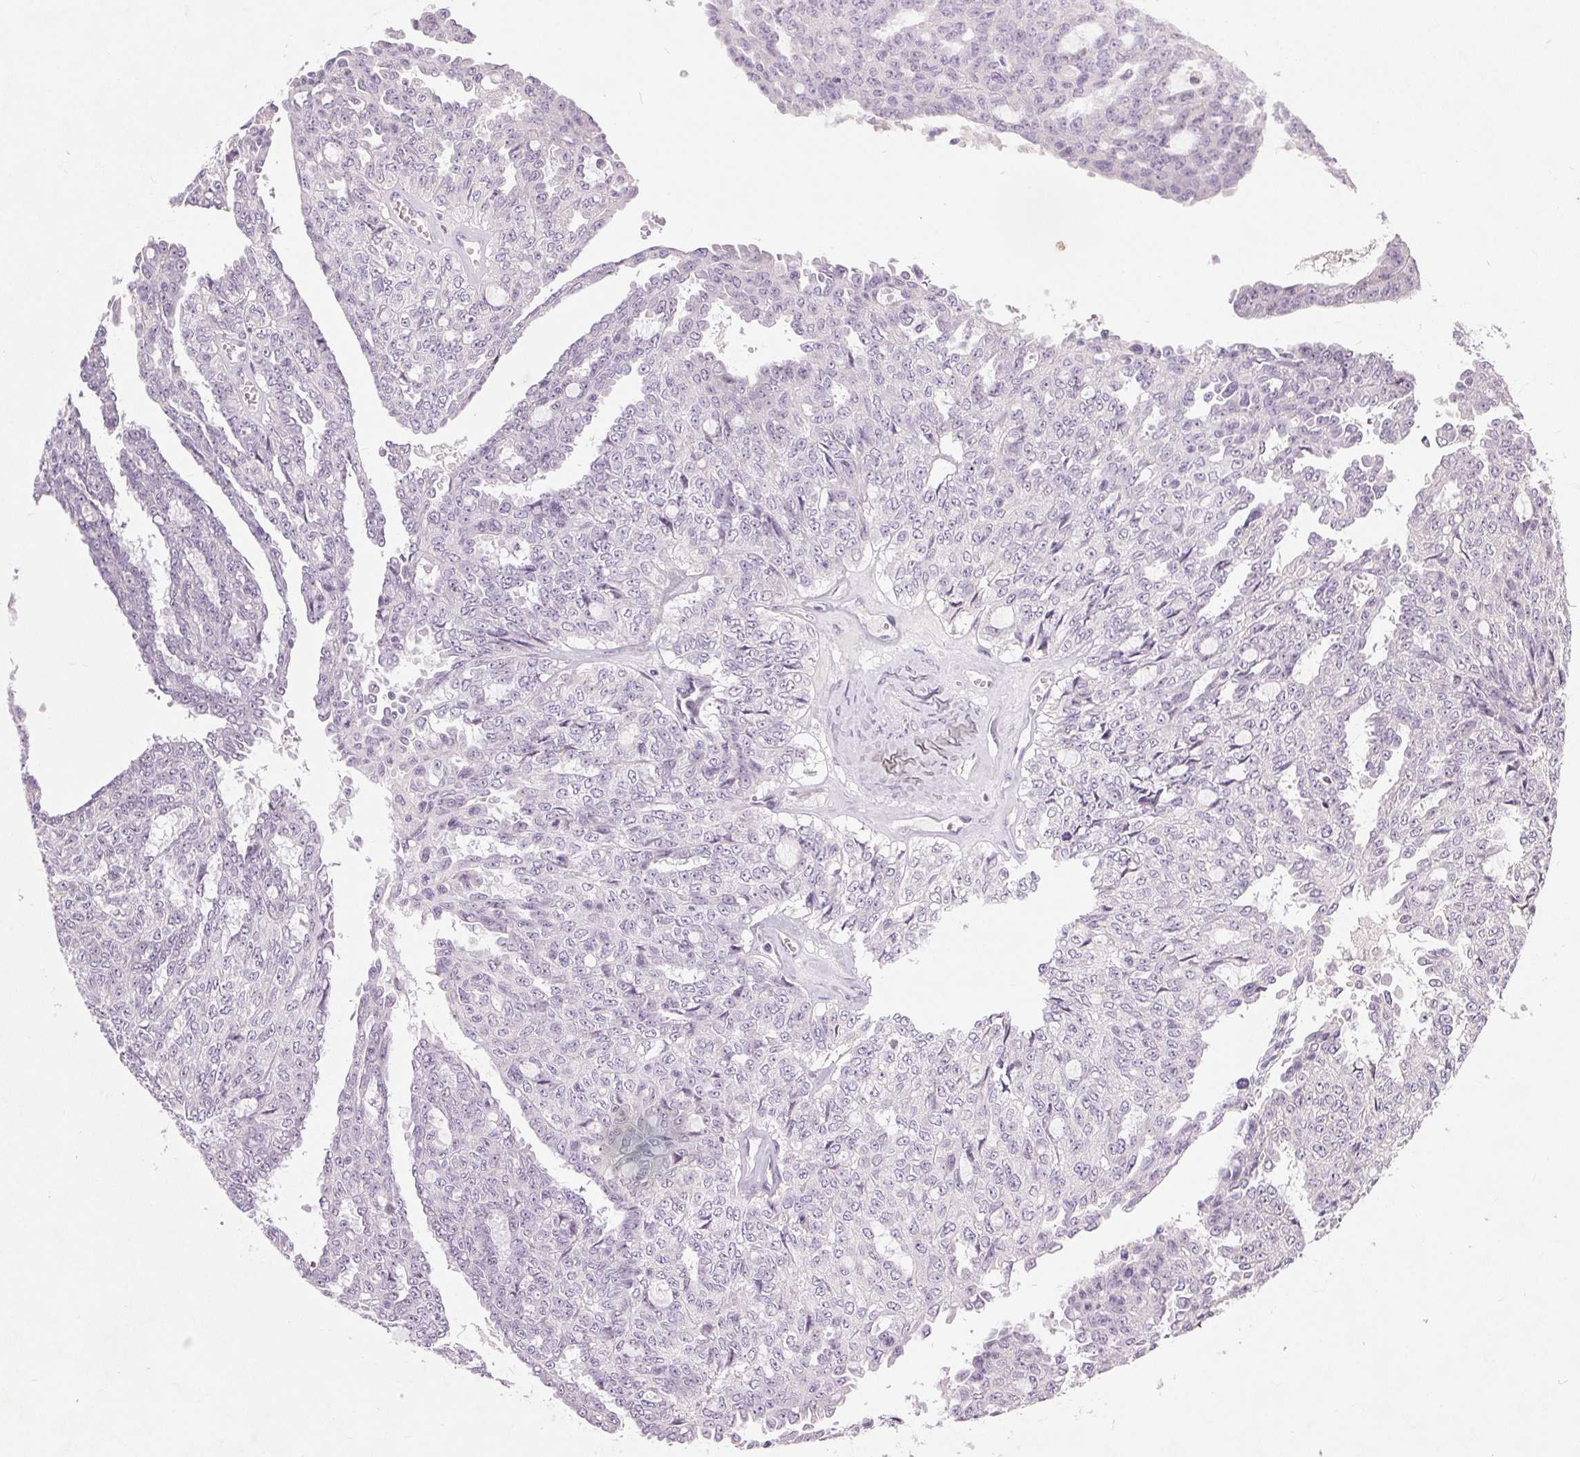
{"staining": {"intensity": "negative", "quantity": "none", "location": "none"}, "tissue": "ovarian cancer", "cell_type": "Tumor cells", "image_type": "cancer", "snomed": [{"axis": "morphology", "description": "Cystadenocarcinoma, serous, NOS"}, {"axis": "topography", "description": "Ovary"}], "caption": "There is no significant staining in tumor cells of ovarian cancer.", "gene": "DSG3", "patient": {"sex": "female", "age": 71}}